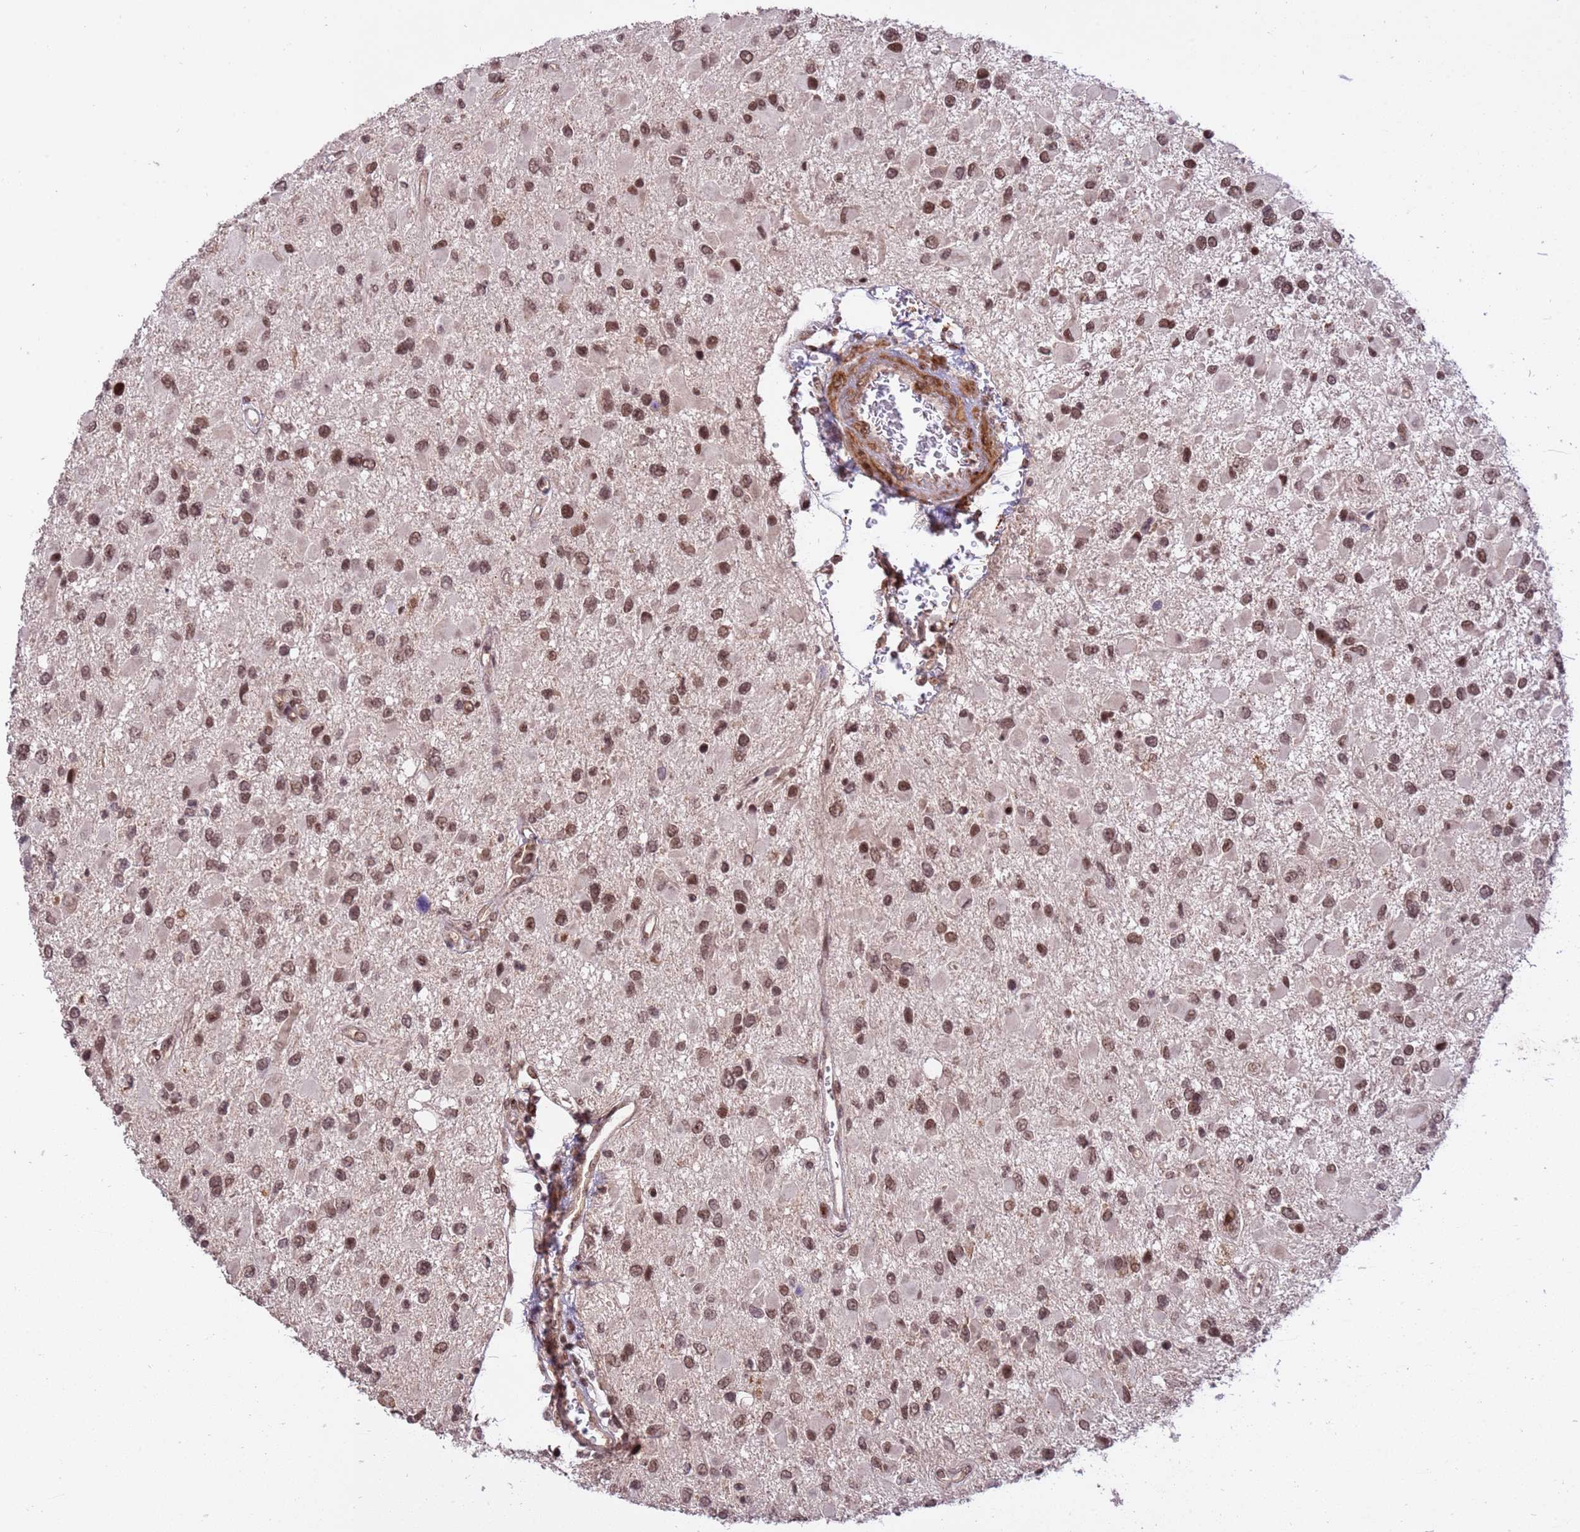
{"staining": {"intensity": "moderate", "quantity": ">75%", "location": "nuclear"}, "tissue": "glioma", "cell_type": "Tumor cells", "image_type": "cancer", "snomed": [{"axis": "morphology", "description": "Glioma, malignant, High grade"}, {"axis": "topography", "description": "Brain"}], "caption": "Immunohistochemistry (IHC) (DAB) staining of human high-grade glioma (malignant) shows moderate nuclear protein expression in approximately >75% of tumor cells.", "gene": "PPM1H", "patient": {"sex": "male", "age": 53}}